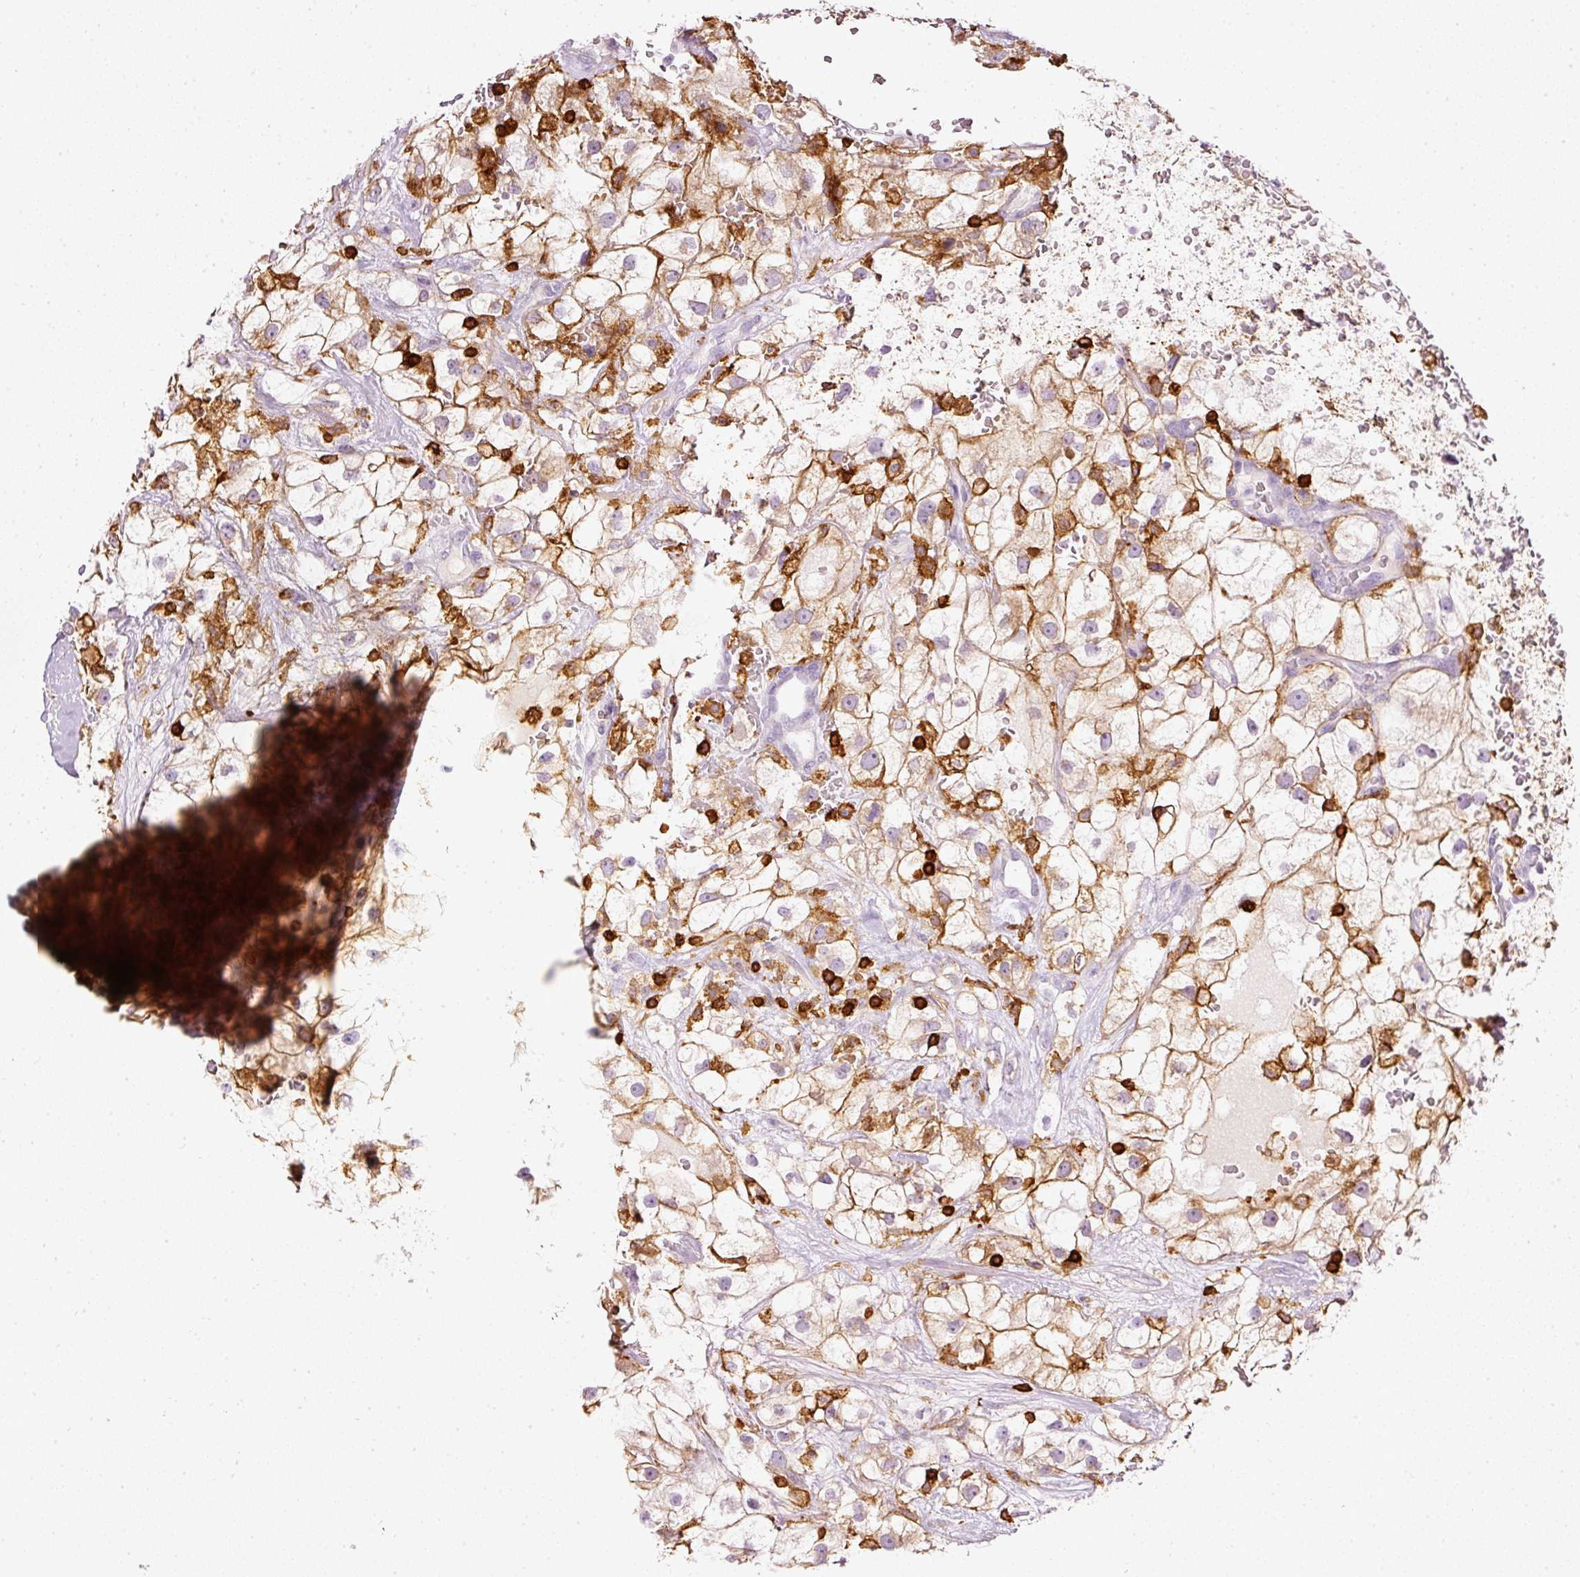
{"staining": {"intensity": "moderate", "quantity": "25%-75%", "location": "cytoplasmic/membranous"}, "tissue": "renal cancer", "cell_type": "Tumor cells", "image_type": "cancer", "snomed": [{"axis": "morphology", "description": "Adenocarcinoma, NOS"}, {"axis": "topography", "description": "Kidney"}], "caption": "Protein expression analysis of adenocarcinoma (renal) shows moderate cytoplasmic/membranous expression in approximately 25%-75% of tumor cells.", "gene": "EVL", "patient": {"sex": "male", "age": 59}}